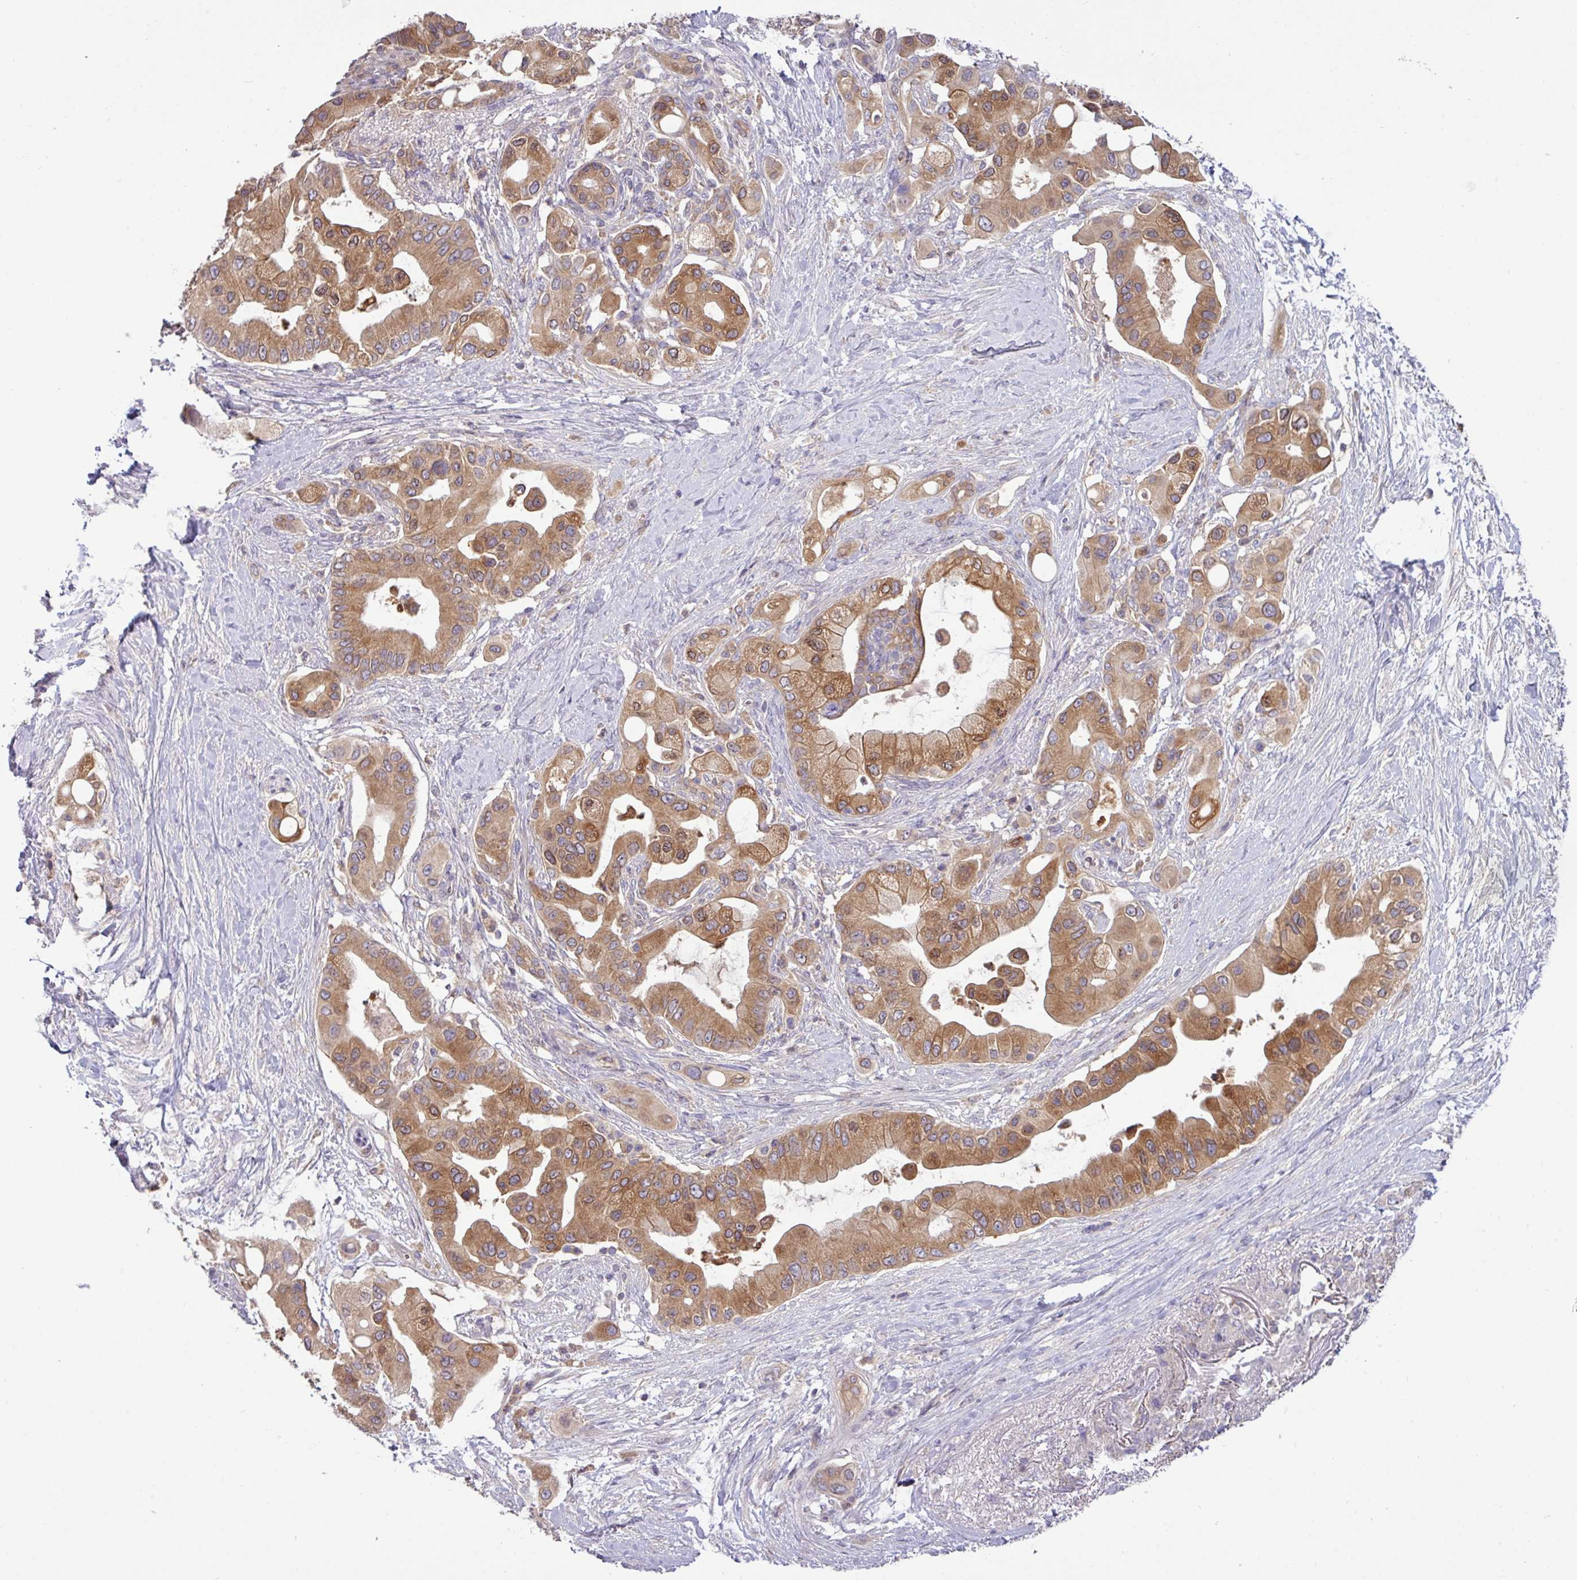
{"staining": {"intensity": "moderate", "quantity": ">75%", "location": "cytoplasmic/membranous"}, "tissue": "pancreatic cancer", "cell_type": "Tumor cells", "image_type": "cancer", "snomed": [{"axis": "morphology", "description": "Adenocarcinoma, NOS"}, {"axis": "topography", "description": "Pancreas"}], "caption": "A brown stain highlights moderate cytoplasmic/membranous expression of a protein in pancreatic adenocarcinoma tumor cells.", "gene": "TMEM62", "patient": {"sex": "male", "age": 57}}